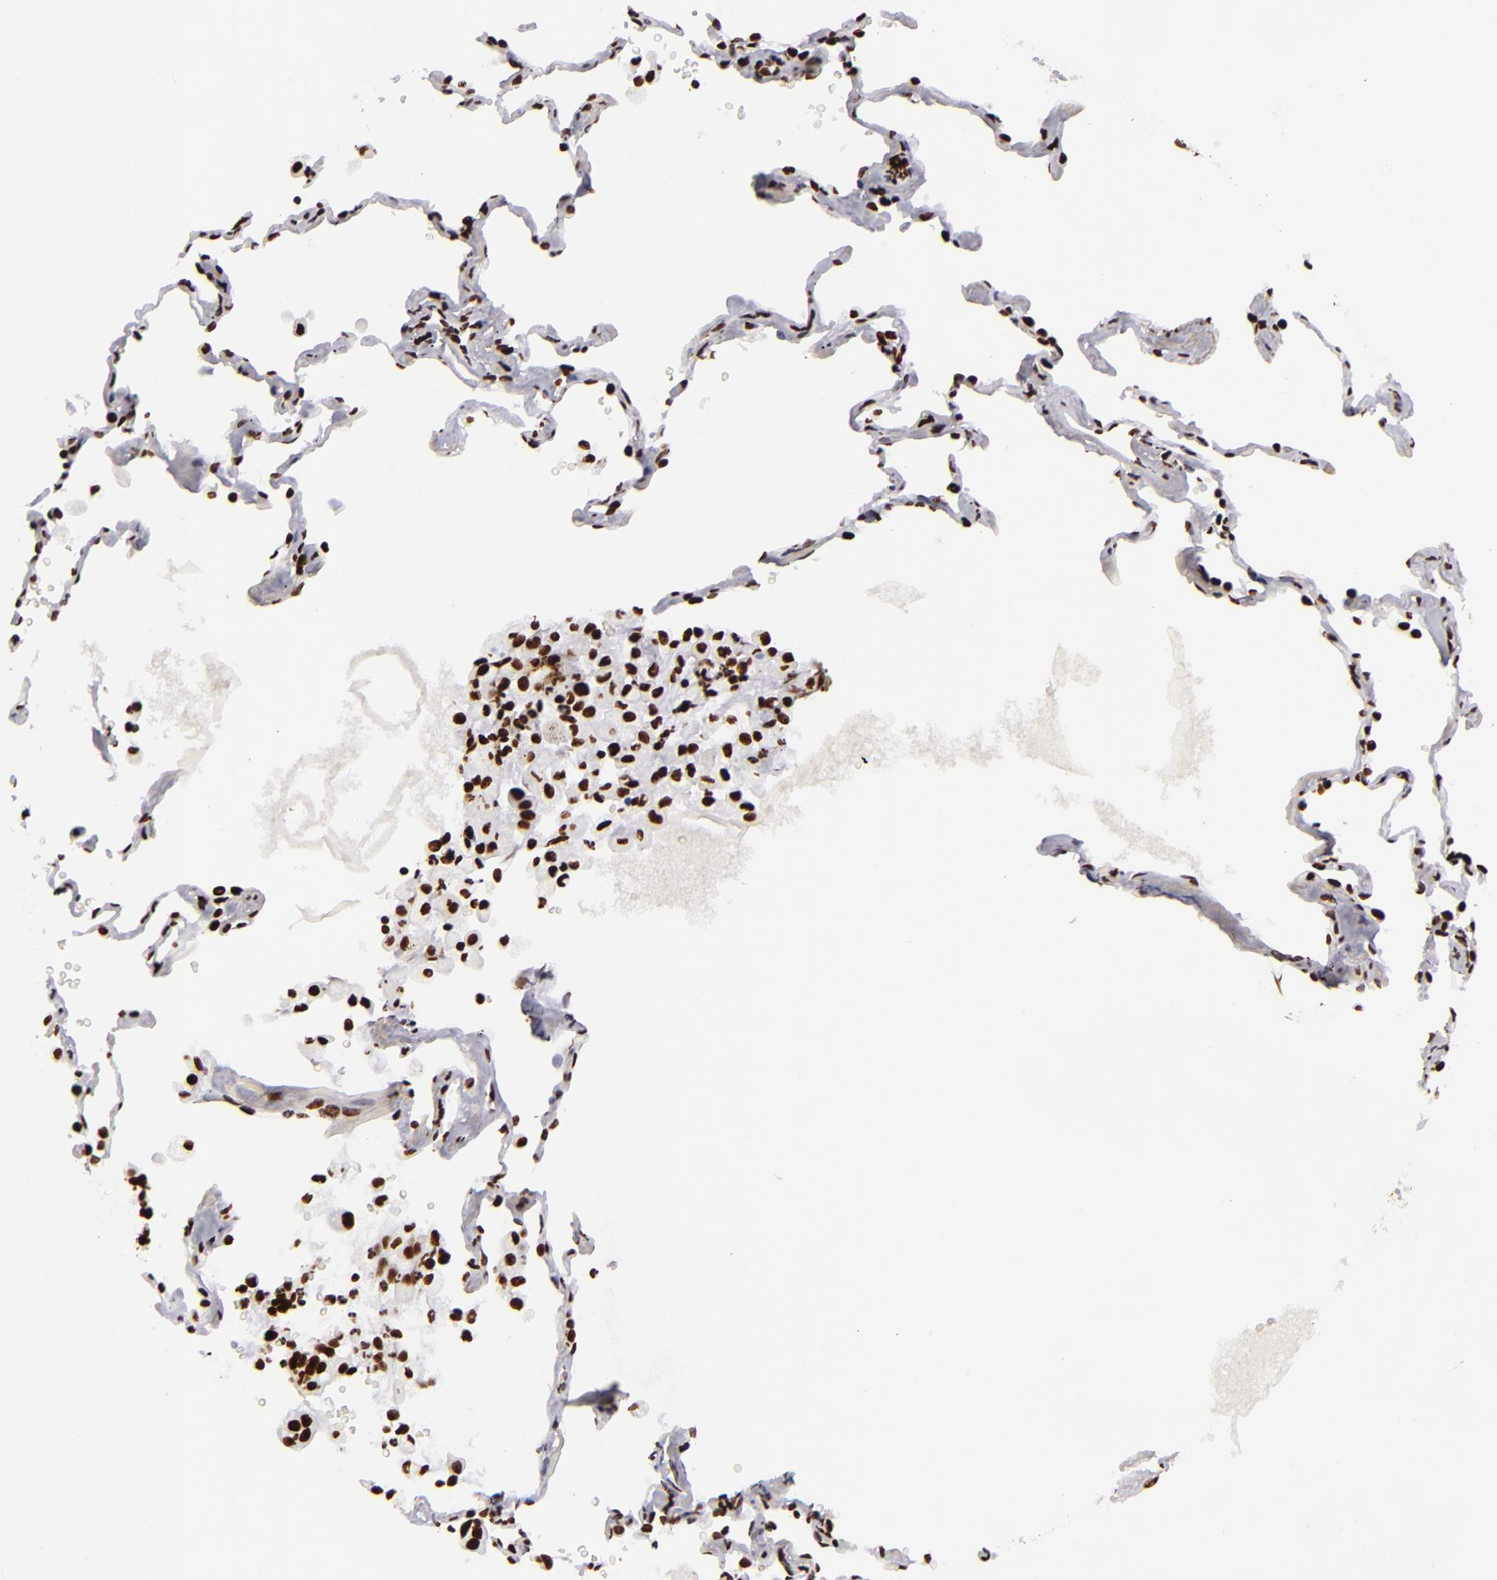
{"staining": {"intensity": "strong", "quantity": ">75%", "location": "nuclear"}, "tissue": "lung cancer", "cell_type": "Tumor cells", "image_type": "cancer", "snomed": [{"axis": "morphology", "description": "Adenocarcinoma, NOS"}, {"axis": "topography", "description": "Lung"}], "caption": "Strong nuclear expression for a protein is present in approximately >75% of tumor cells of lung cancer (adenocarcinoma) using IHC.", "gene": "SAFB", "patient": {"sex": "female", "age": 50}}